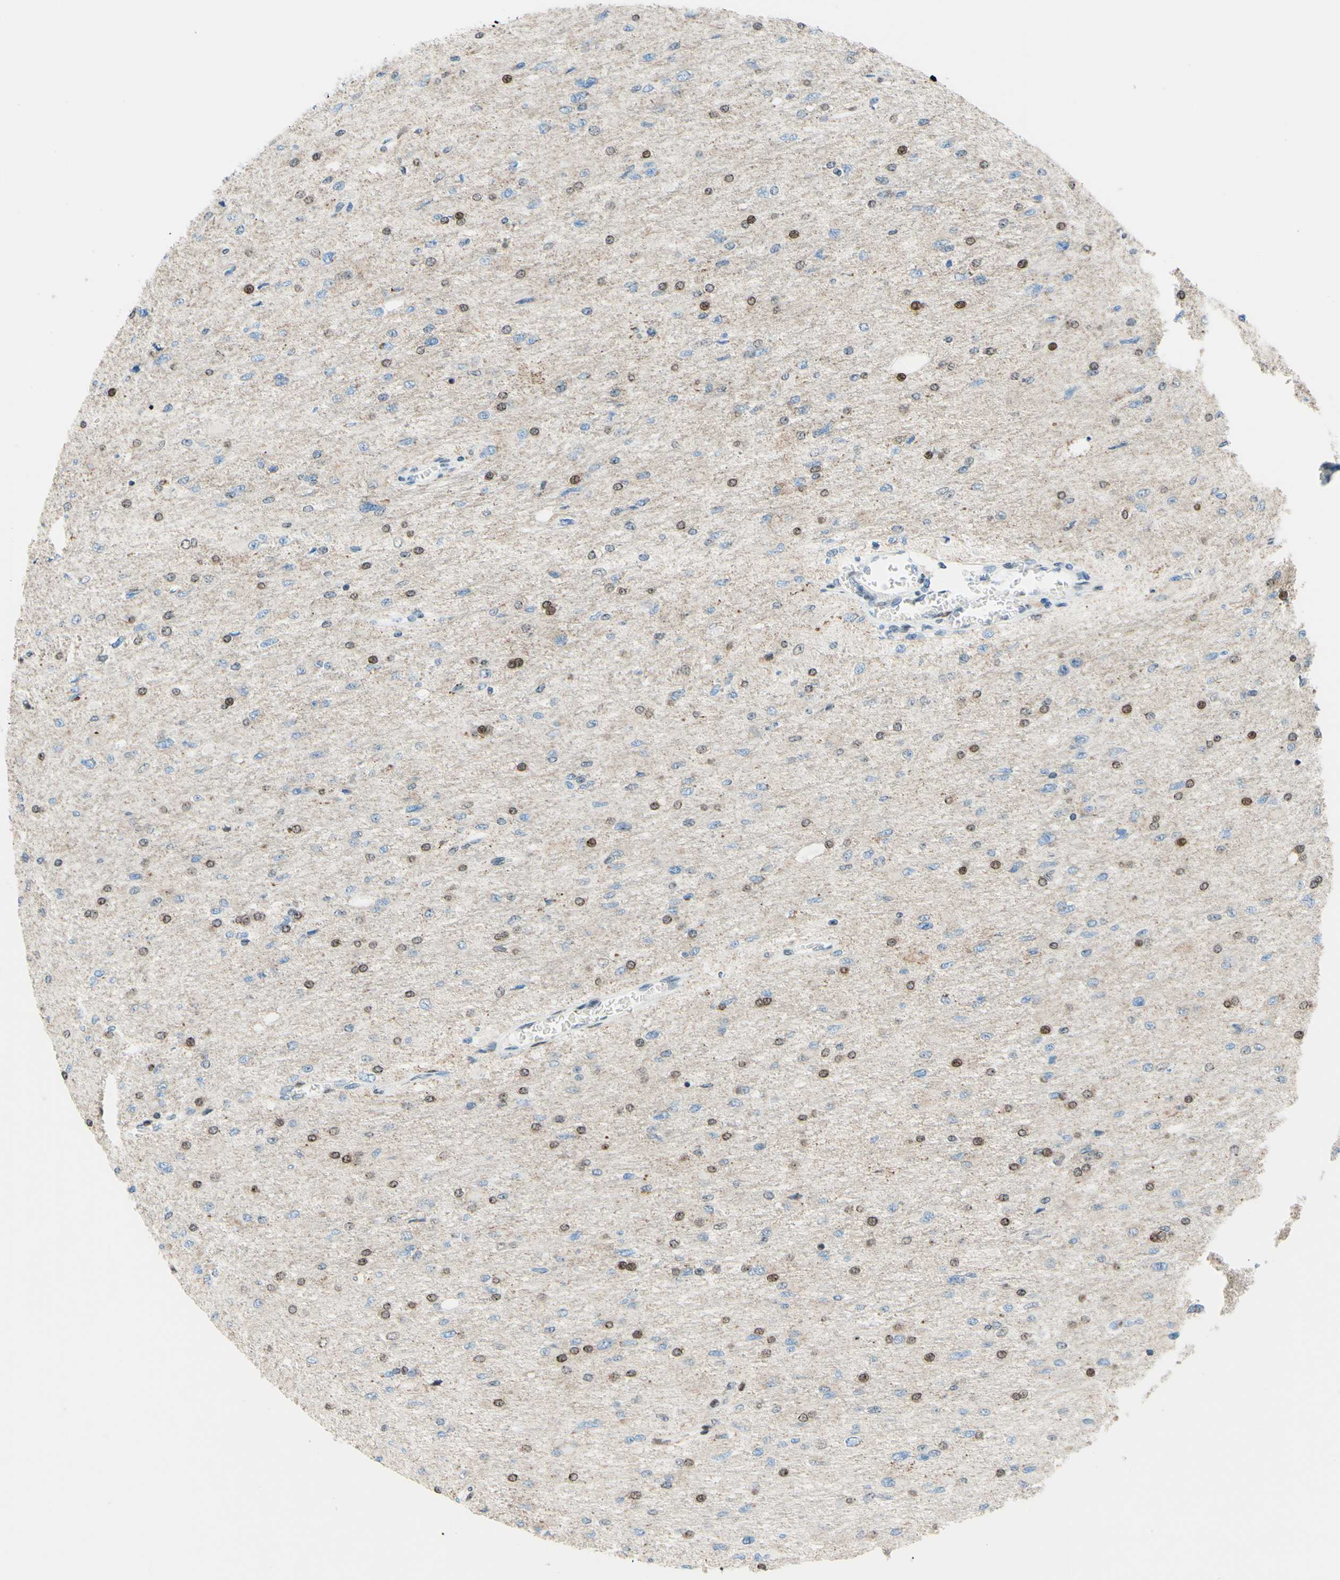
{"staining": {"intensity": "weak", "quantity": "25%-75%", "location": "cytoplasmic/membranous,nuclear"}, "tissue": "glioma", "cell_type": "Tumor cells", "image_type": "cancer", "snomed": [{"axis": "morphology", "description": "Glioma, malignant, High grade"}, {"axis": "topography", "description": "Cerebral cortex"}], "caption": "Protein expression analysis of human malignant glioma (high-grade) reveals weak cytoplasmic/membranous and nuclear positivity in about 25%-75% of tumor cells.", "gene": "CBX7", "patient": {"sex": "female", "age": 36}}